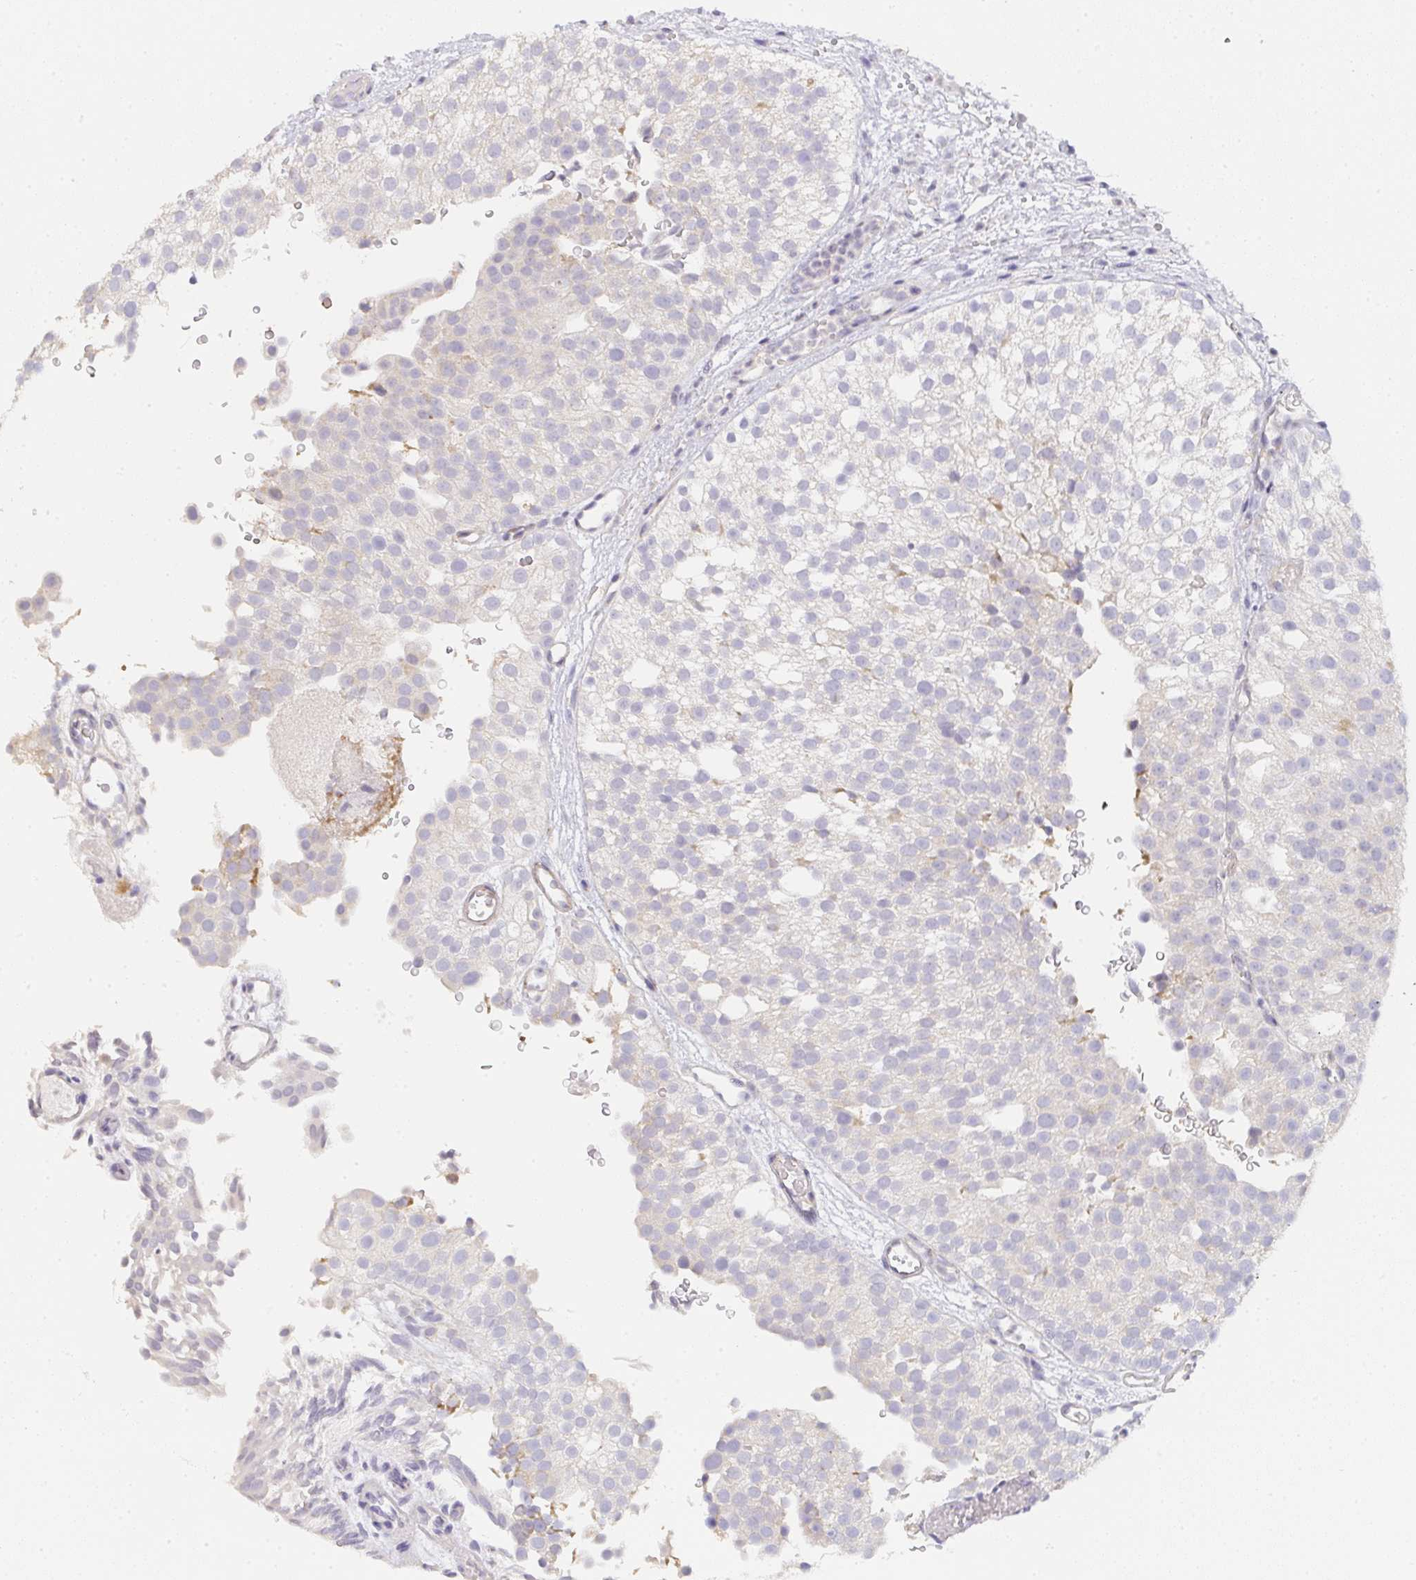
{"staining": {"intensity": "negative", "quantity": "none", "location": "none"}, "tissue": "urothelial cancer", "cell_type": "Tumor cells", "image_type": "cancer", "snomed": [{"axis": "morphology", "description": "Urothelial carcinoma, Low grade"}, {"axis": "topography", "description": "Urinary bladder"}], "caption": "Urothelial cancer was stained to show a protein in brown. There is no significant expression in tumor cells.", "gene": "TMEM219", "patient": {"sex": "male", "age": 78}}